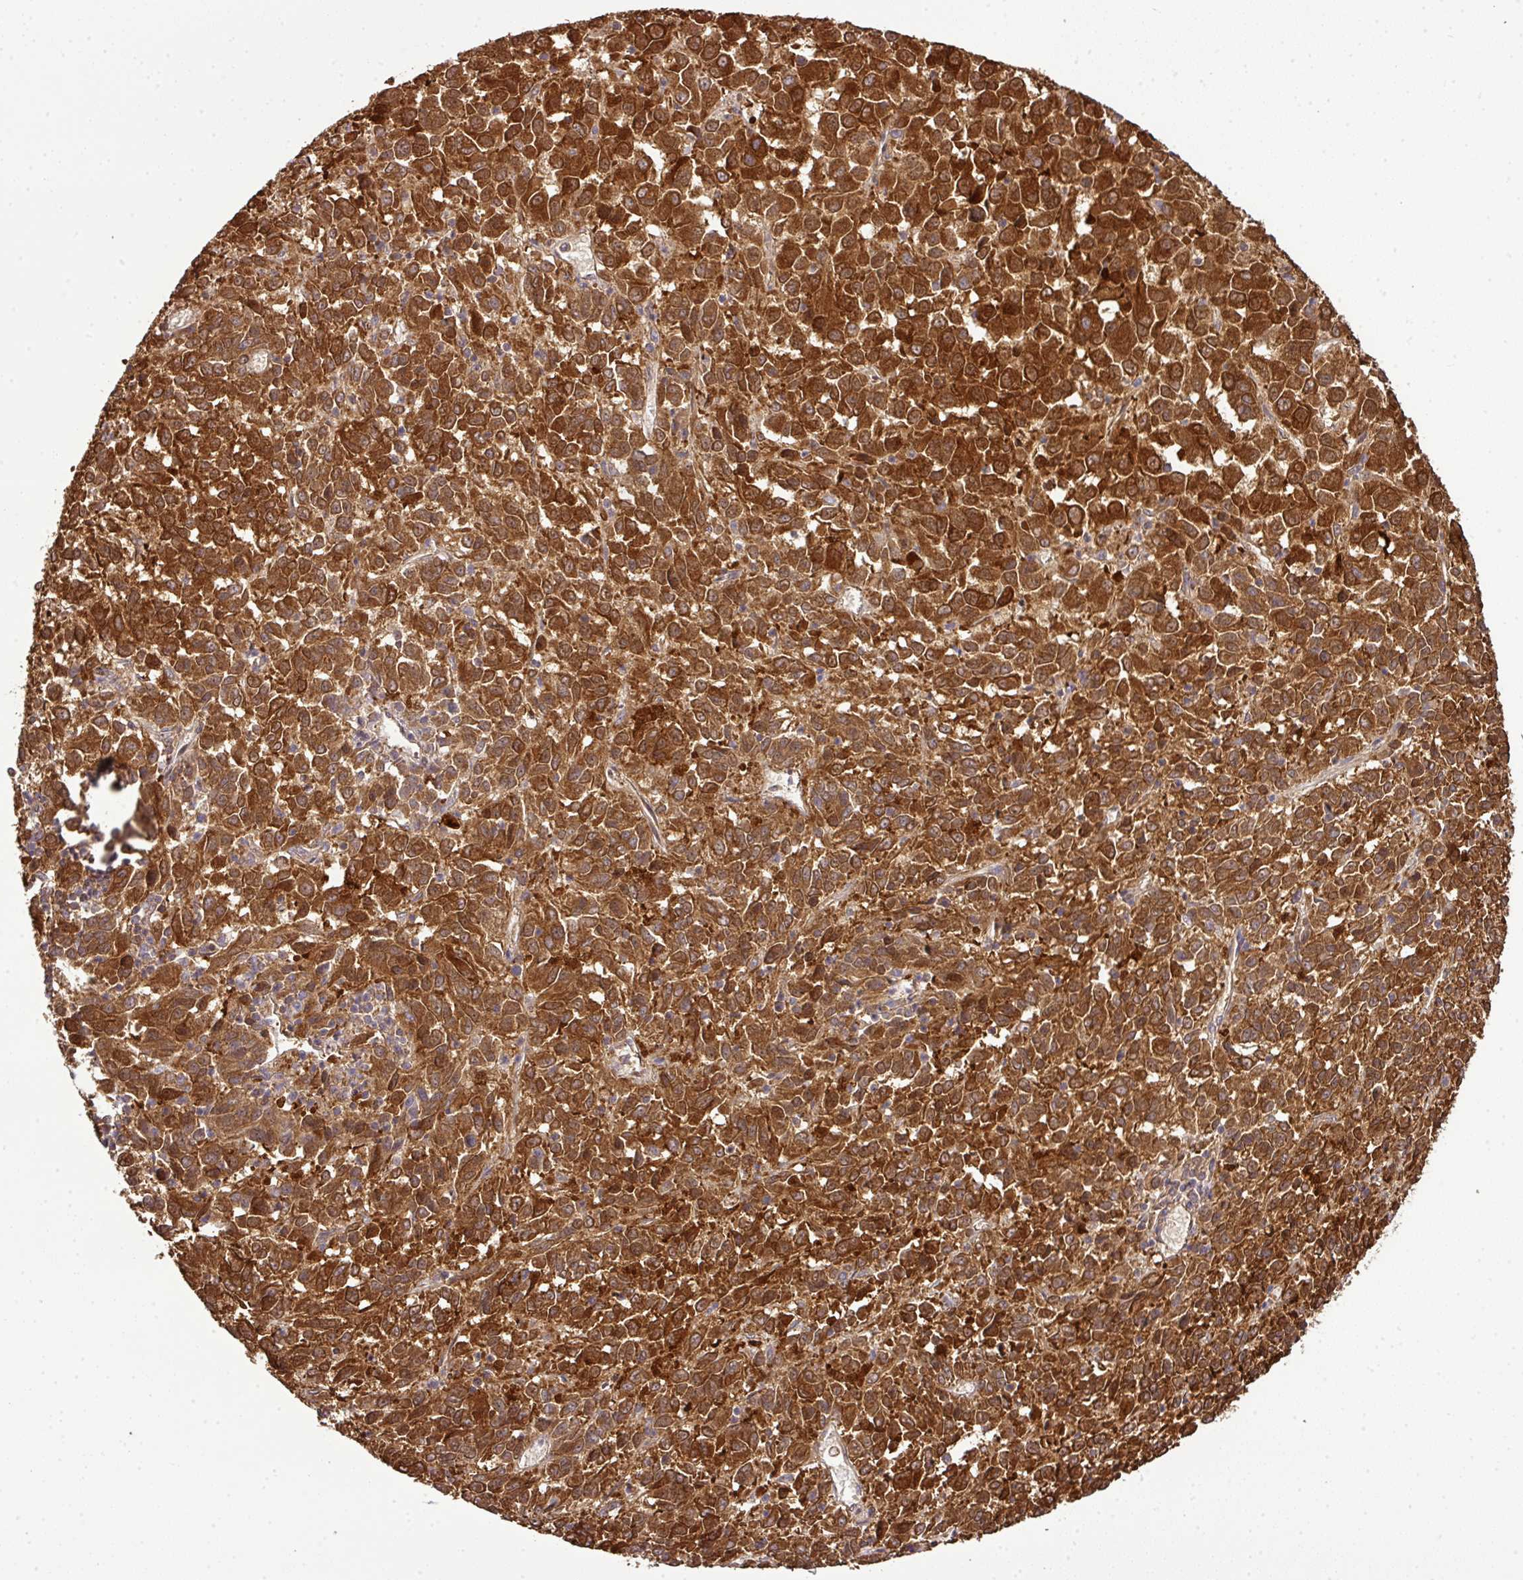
{"staining": {"intensity": "strong", "quantity": ">75%", "location": "cytoplasmic/membranous"}, "tissue": "melanoma", "cell_type": "Tumor cells", "image_type": "cancer", "snomed": [{"axis": "morphology", "description": "Malignant melanoma, Metastatic site"}, {"axis": "topography", "description": "Lung"}], "caption": "Strong cytoplasmic/membranous staining is present in approximately >75% of tumor cells in melanoma.", "gene": "TMEM107", "patient": {"sex": "male", "age": 64}}